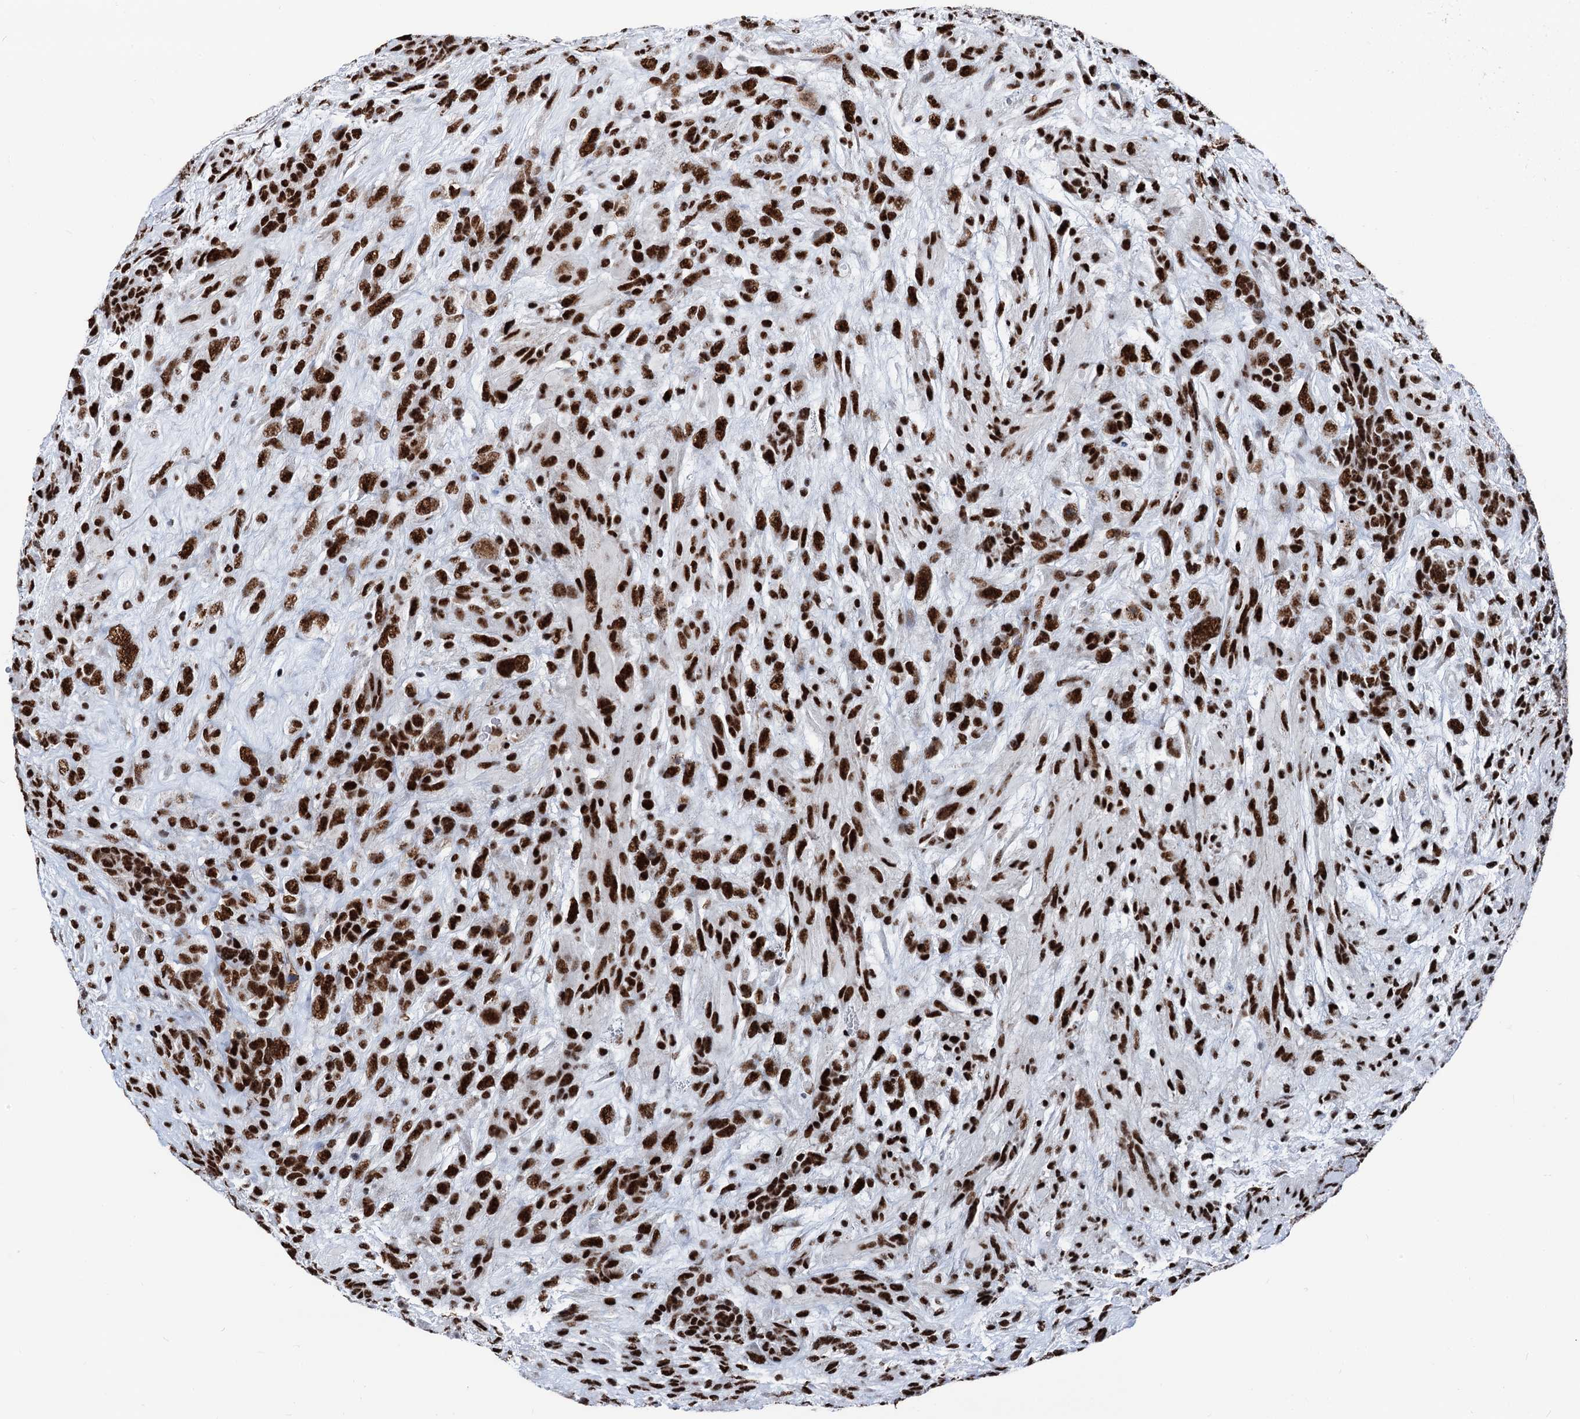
{"staining": {"intensity": "strong", "quantity": ">75%", "location": "nuclear"}, "tissue": "glioma", "cell_type": "Tumor cells", "image_type": "cancer", "snomed": [{"axis": "morphology", "description": "Glioma, malignant, High grade"}, {"axis": "topography", "description": "Brain"}], "caption": "This image reveals immunohistochemistry staining of human high-grade glioma (malignant), with high strong nuclear positivity in approximately >75% of tumor cells.", "gene": "DDX23", "patient": {"sex": "male", "age": 61}}